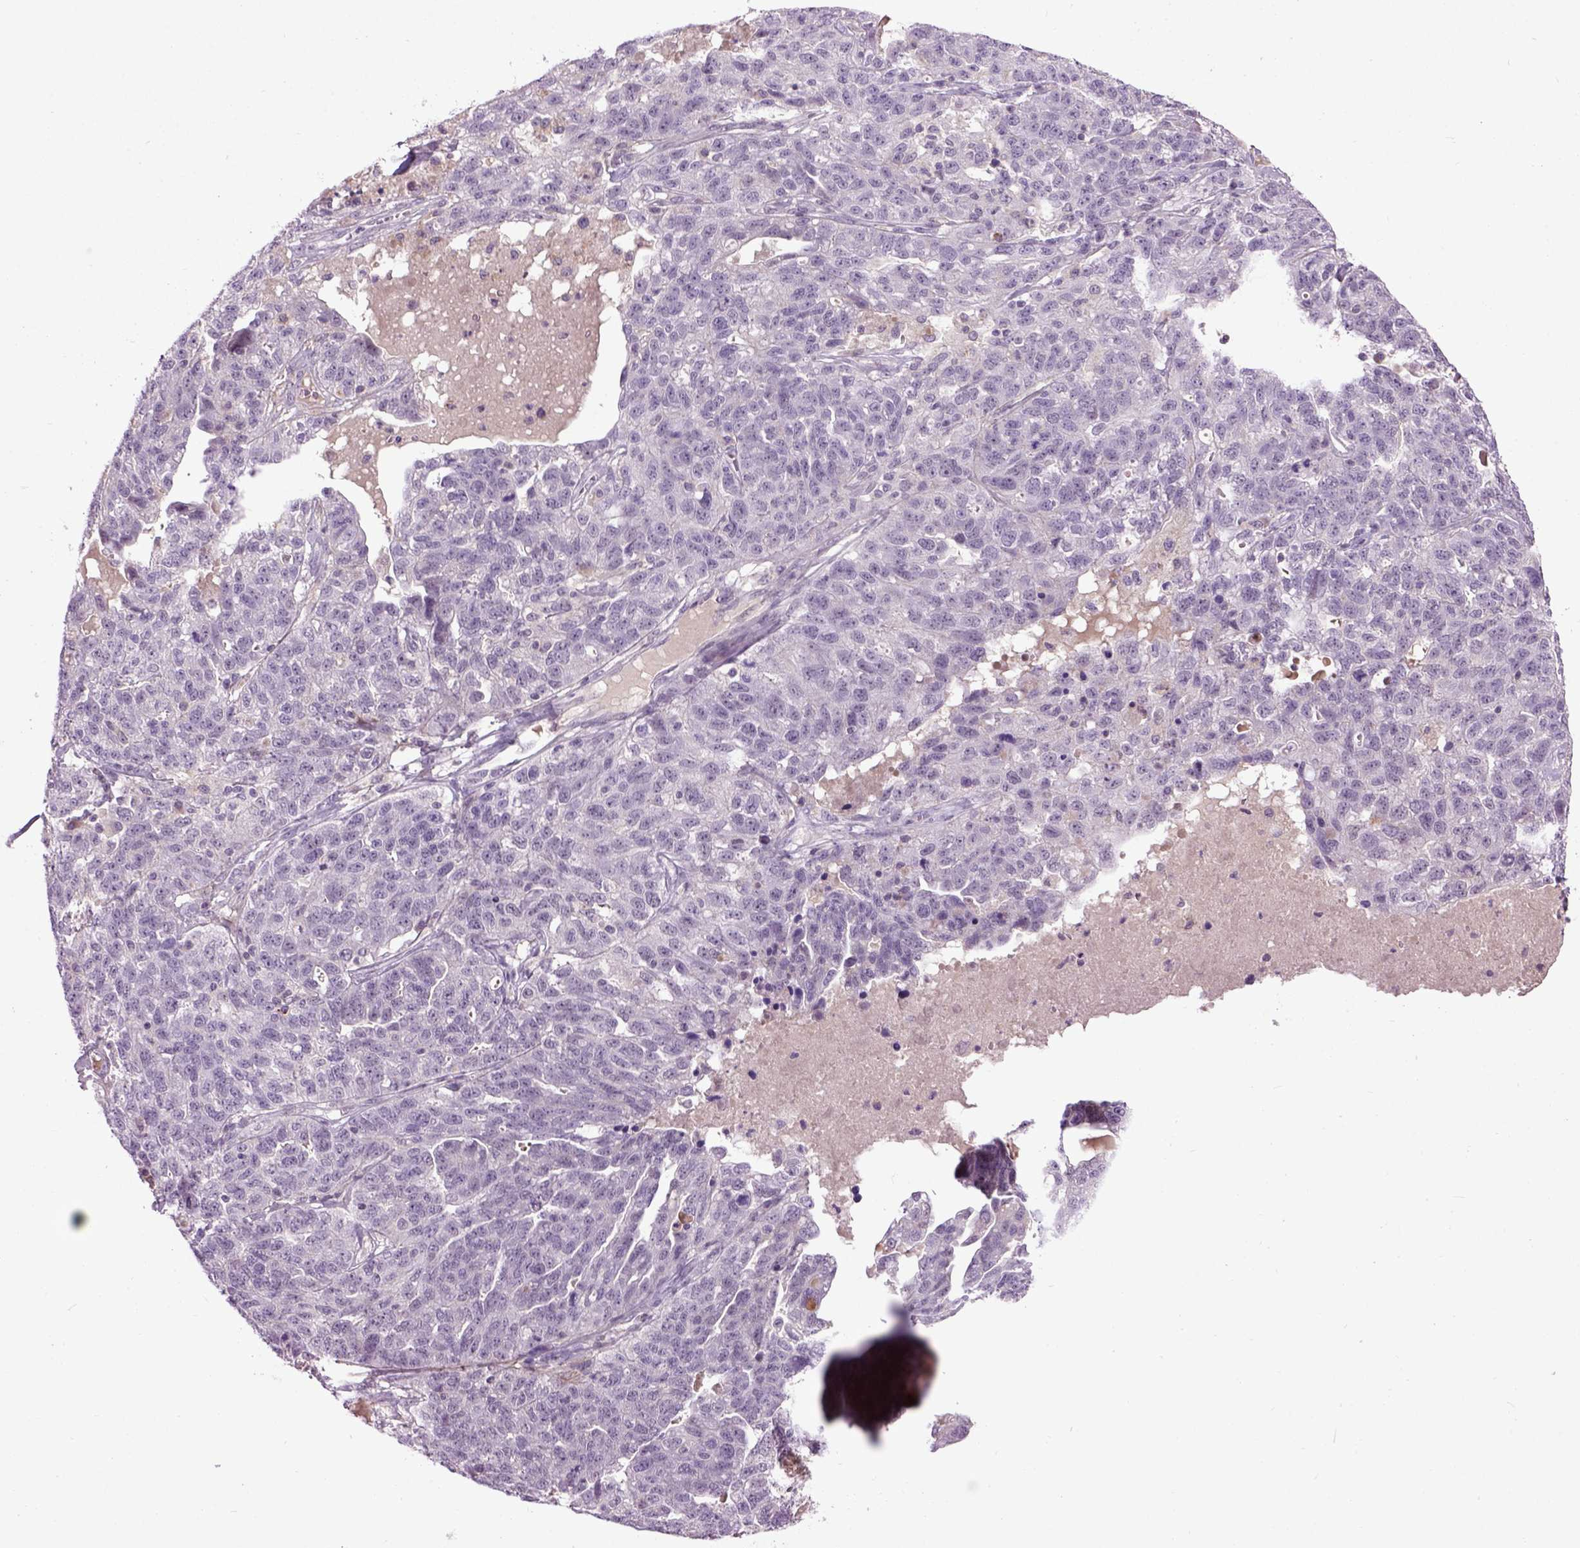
{"staining": {"intensity": "negative", "quantity": "none", "location": "none"}, "tissue": "ovarian cancer", "cell_type": "Tumor cells", "image_type": "cancer", "snomed": [{"axis": "morphology", "description": "Cystadenocarcinoma, serous, NOS"}, {"axis": "topography", "description": "Ovary"}], "caption": "Tumor cells show no significant staining in ovarian cancer (serous cystadenocarcinoma).", "gene": "EMILIN3", "patient": {"sex": "female", "age": 71}}